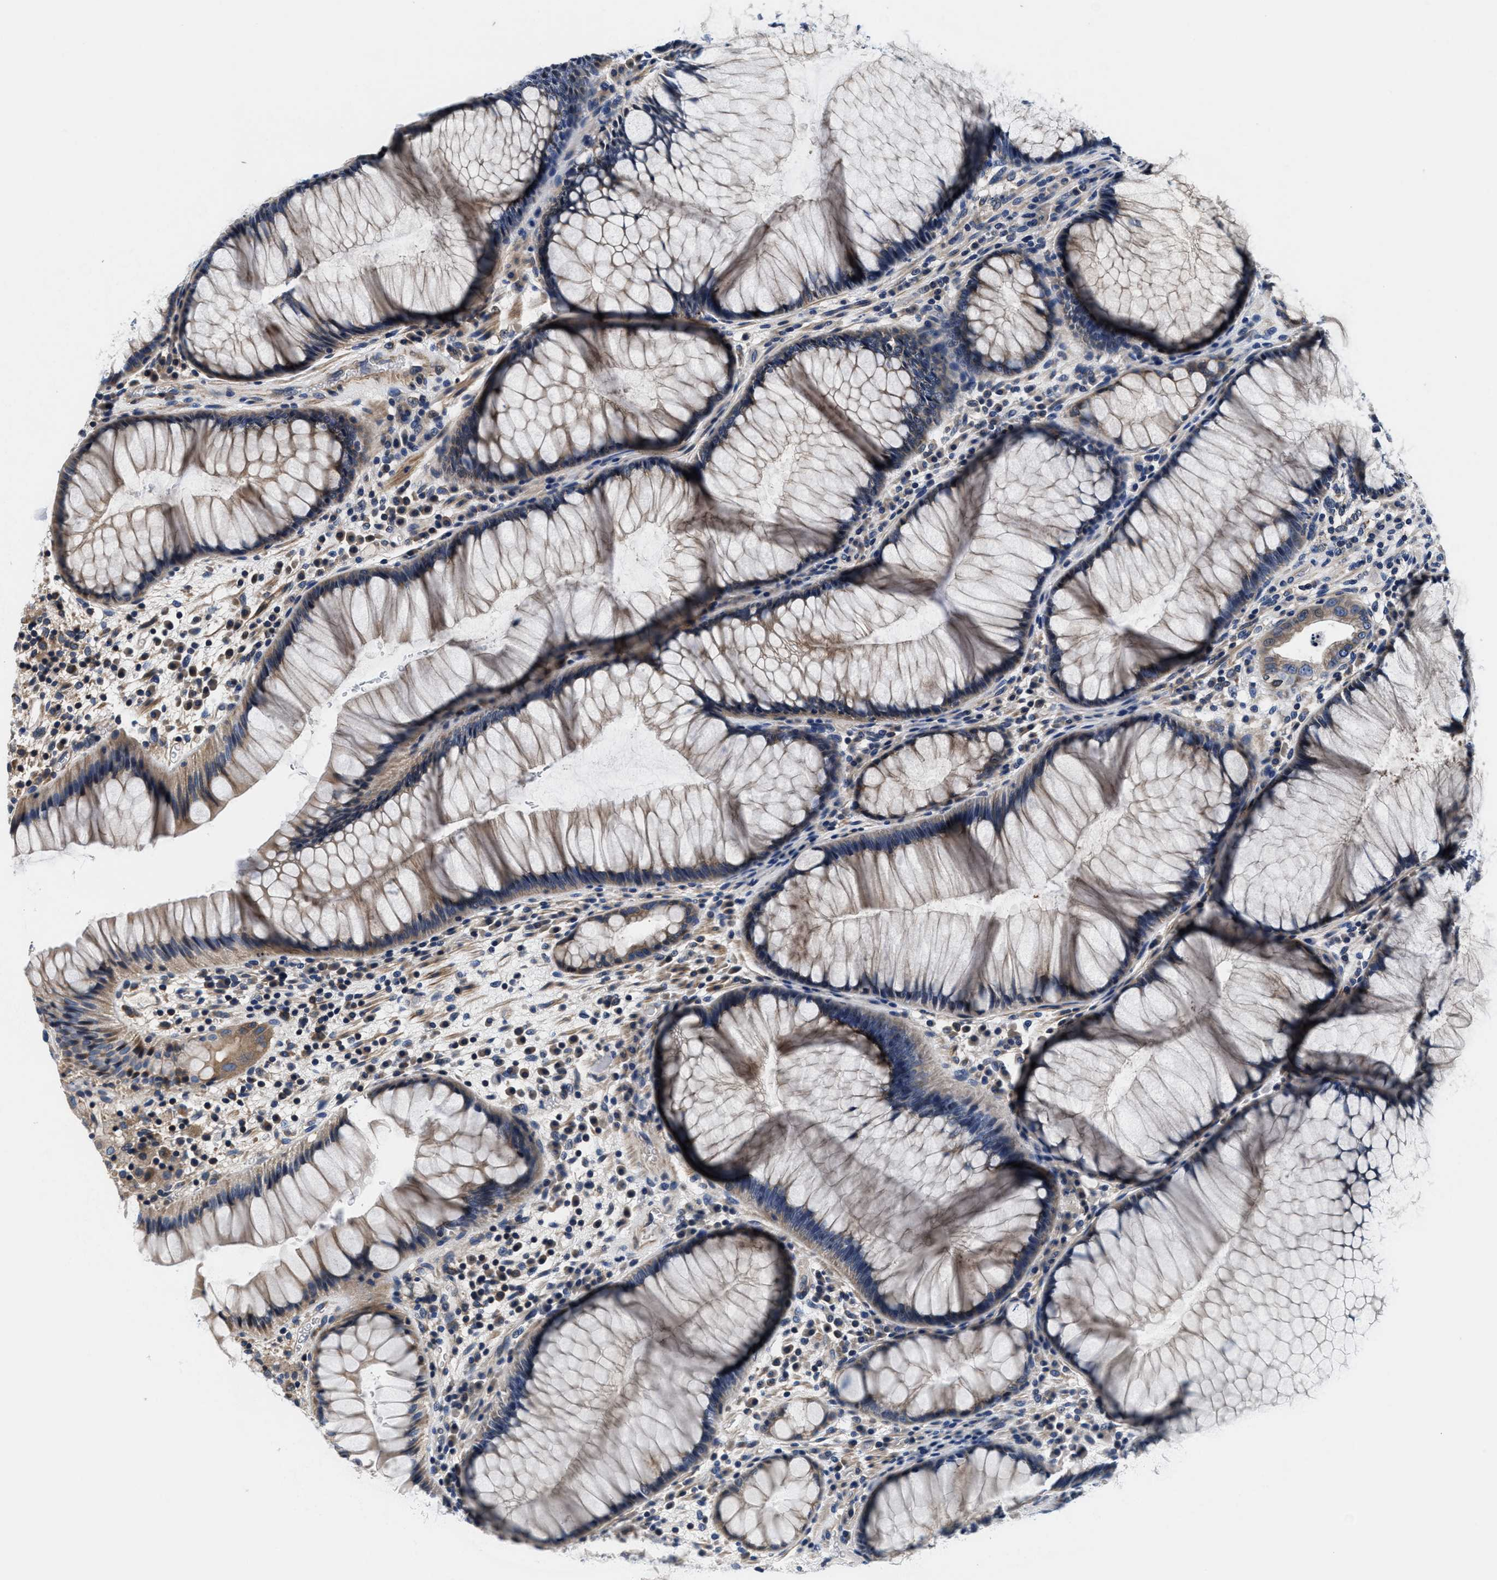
{"staining": {"intensity": "weak", "quantity": ">75%", "location": "cytoplasmic/membranous"}, "tissue": "rectum", "cell_type": "Glandular cells", "image_type": "normal", "snomed": [{"axis": "morphology", "description": "Normal tissue, NOS"}, {"axis": "topography", "description": "Rectum"}], "caption": "This histopathology image demonstrates immunohistochemistry staining of benign rectum, with low weak cytoplasmic/membranous staining in about >75% of glandular cells.", "gene": "ANKIB1", "patient": {"sex": "male", "age": 51}}